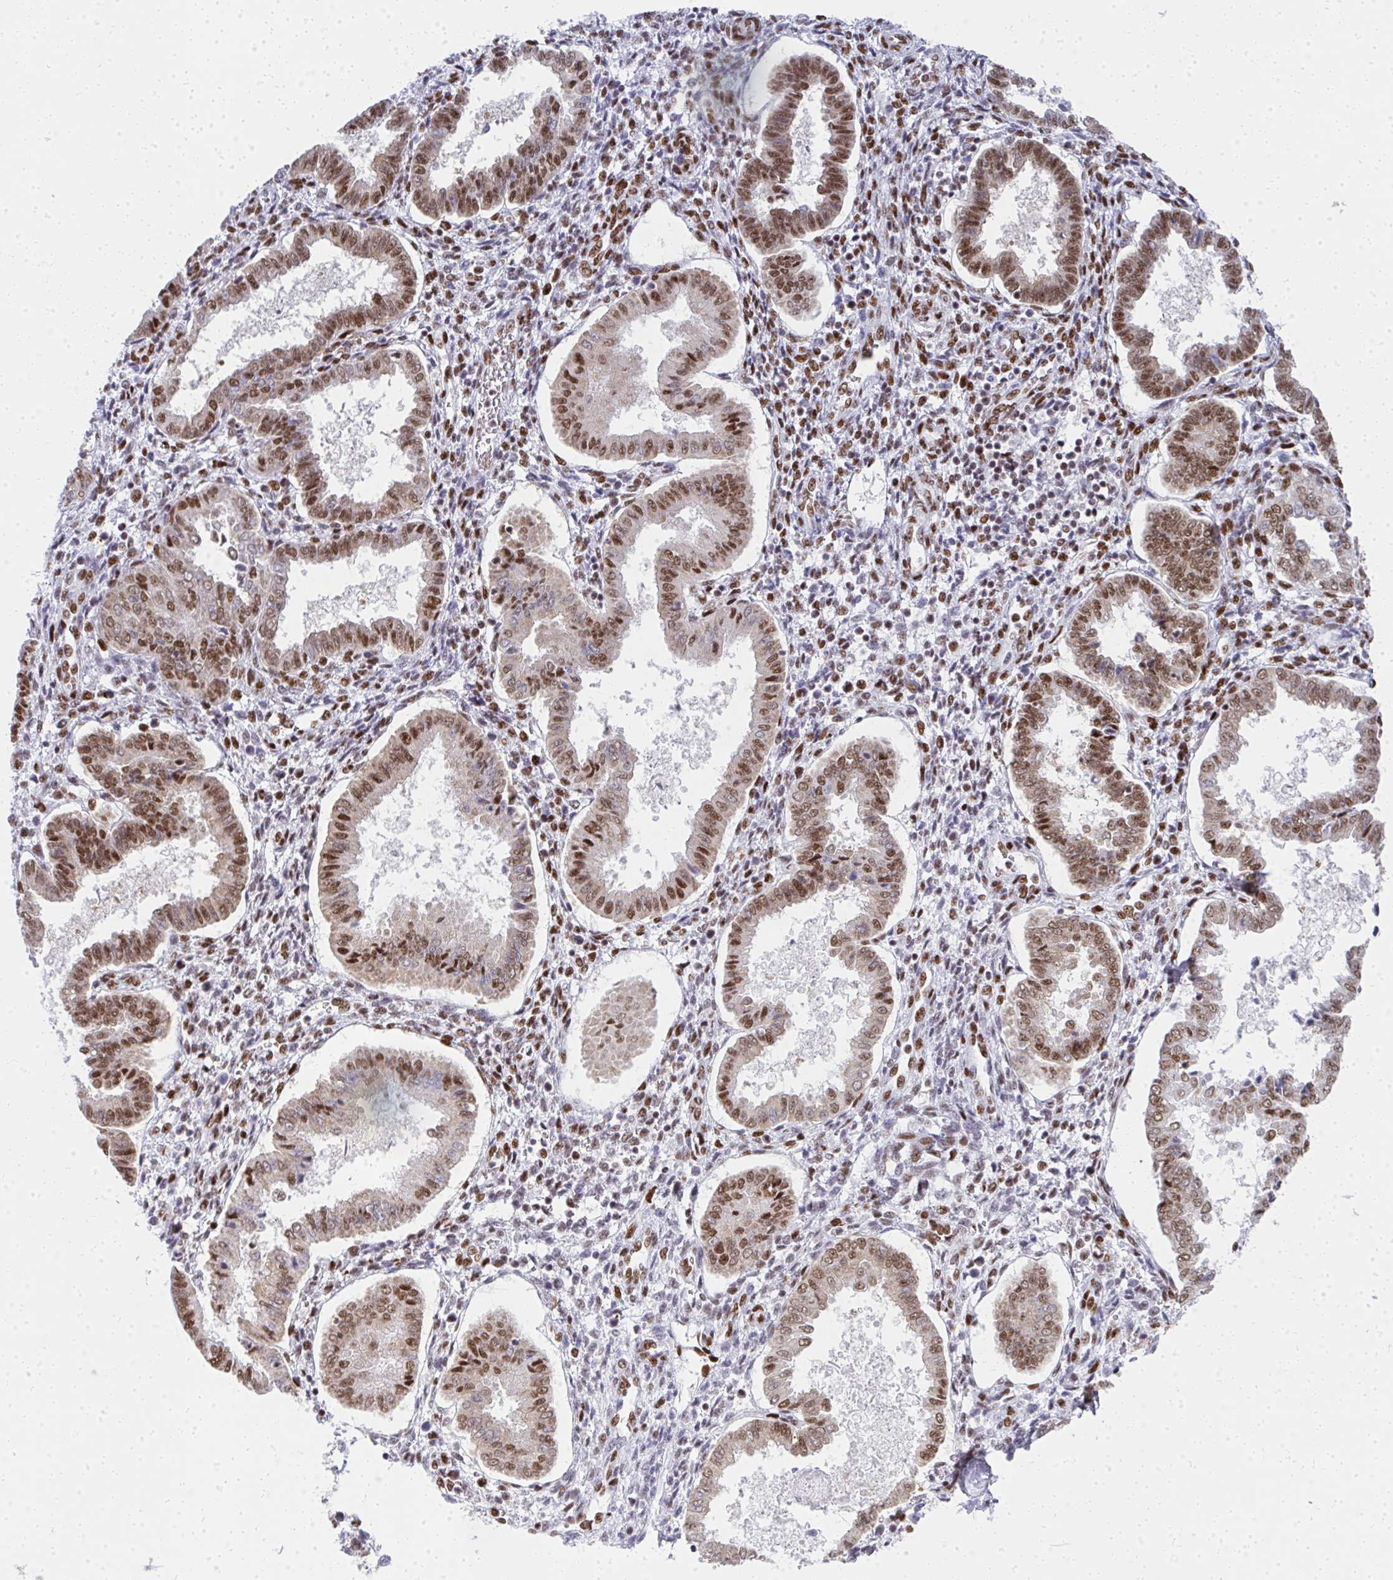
{"staining": {"intensity": "strong", "quantity": ">75%", "location": "nuclear"}, "tissue": "endometrium", "cell_type": "Cells in endometrial stroma", "image_type": "normal", "snomed": [{"axis": "morphology", "description": "Normal tissue, NOS"}, {"axis": "topography", "description": "Endometrium"}], "caption": "Immunohistochemical staining of benign human endometrium demonstrates >75% levels of strong nuclear protein positivity in about >75% of cells in endometrial stroma.", "gene": "CREBBP", "patient": {"sex": "female", "age": 24}}